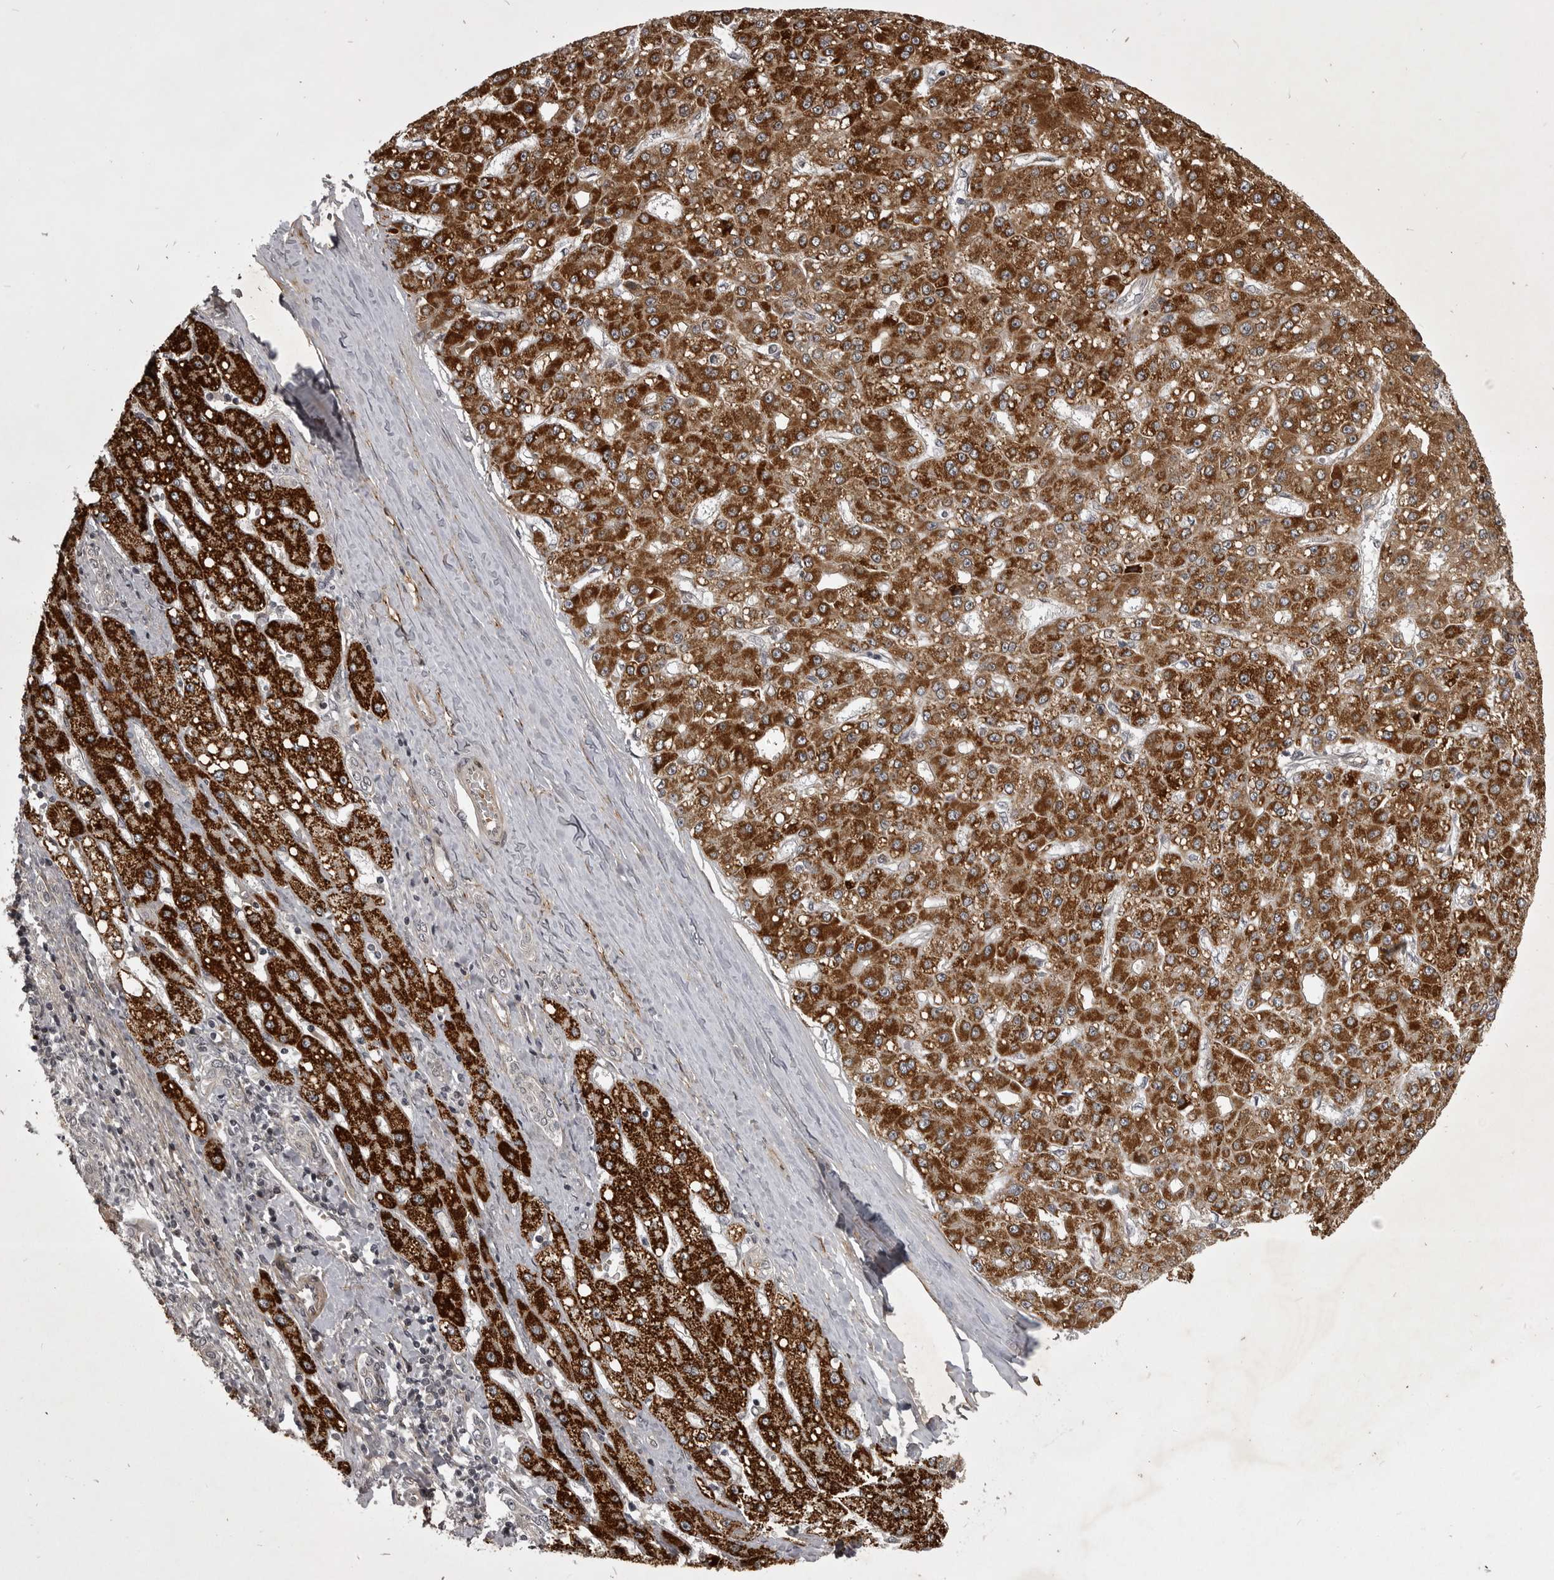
{"staining": {"intensity": "strong", "quantity": ">75%", "location": "cytoplasmic/membranous"}, "tissue": "liver cancer", "cell_type": "Tumor cells", "image_type": "cancer", "snomed": [{"axis": "morphology", "description": "Carcinoma, Hepatocellular, NOS"}, {"axis": "topography", "description": "Liver"}], "caption": "A brown stain labels strong cytoplasmic/membranous expression of a protein in human liver cancer tumor cells.", "gene": "SNX16", "patient": {"sex": "male", "age": 67}}